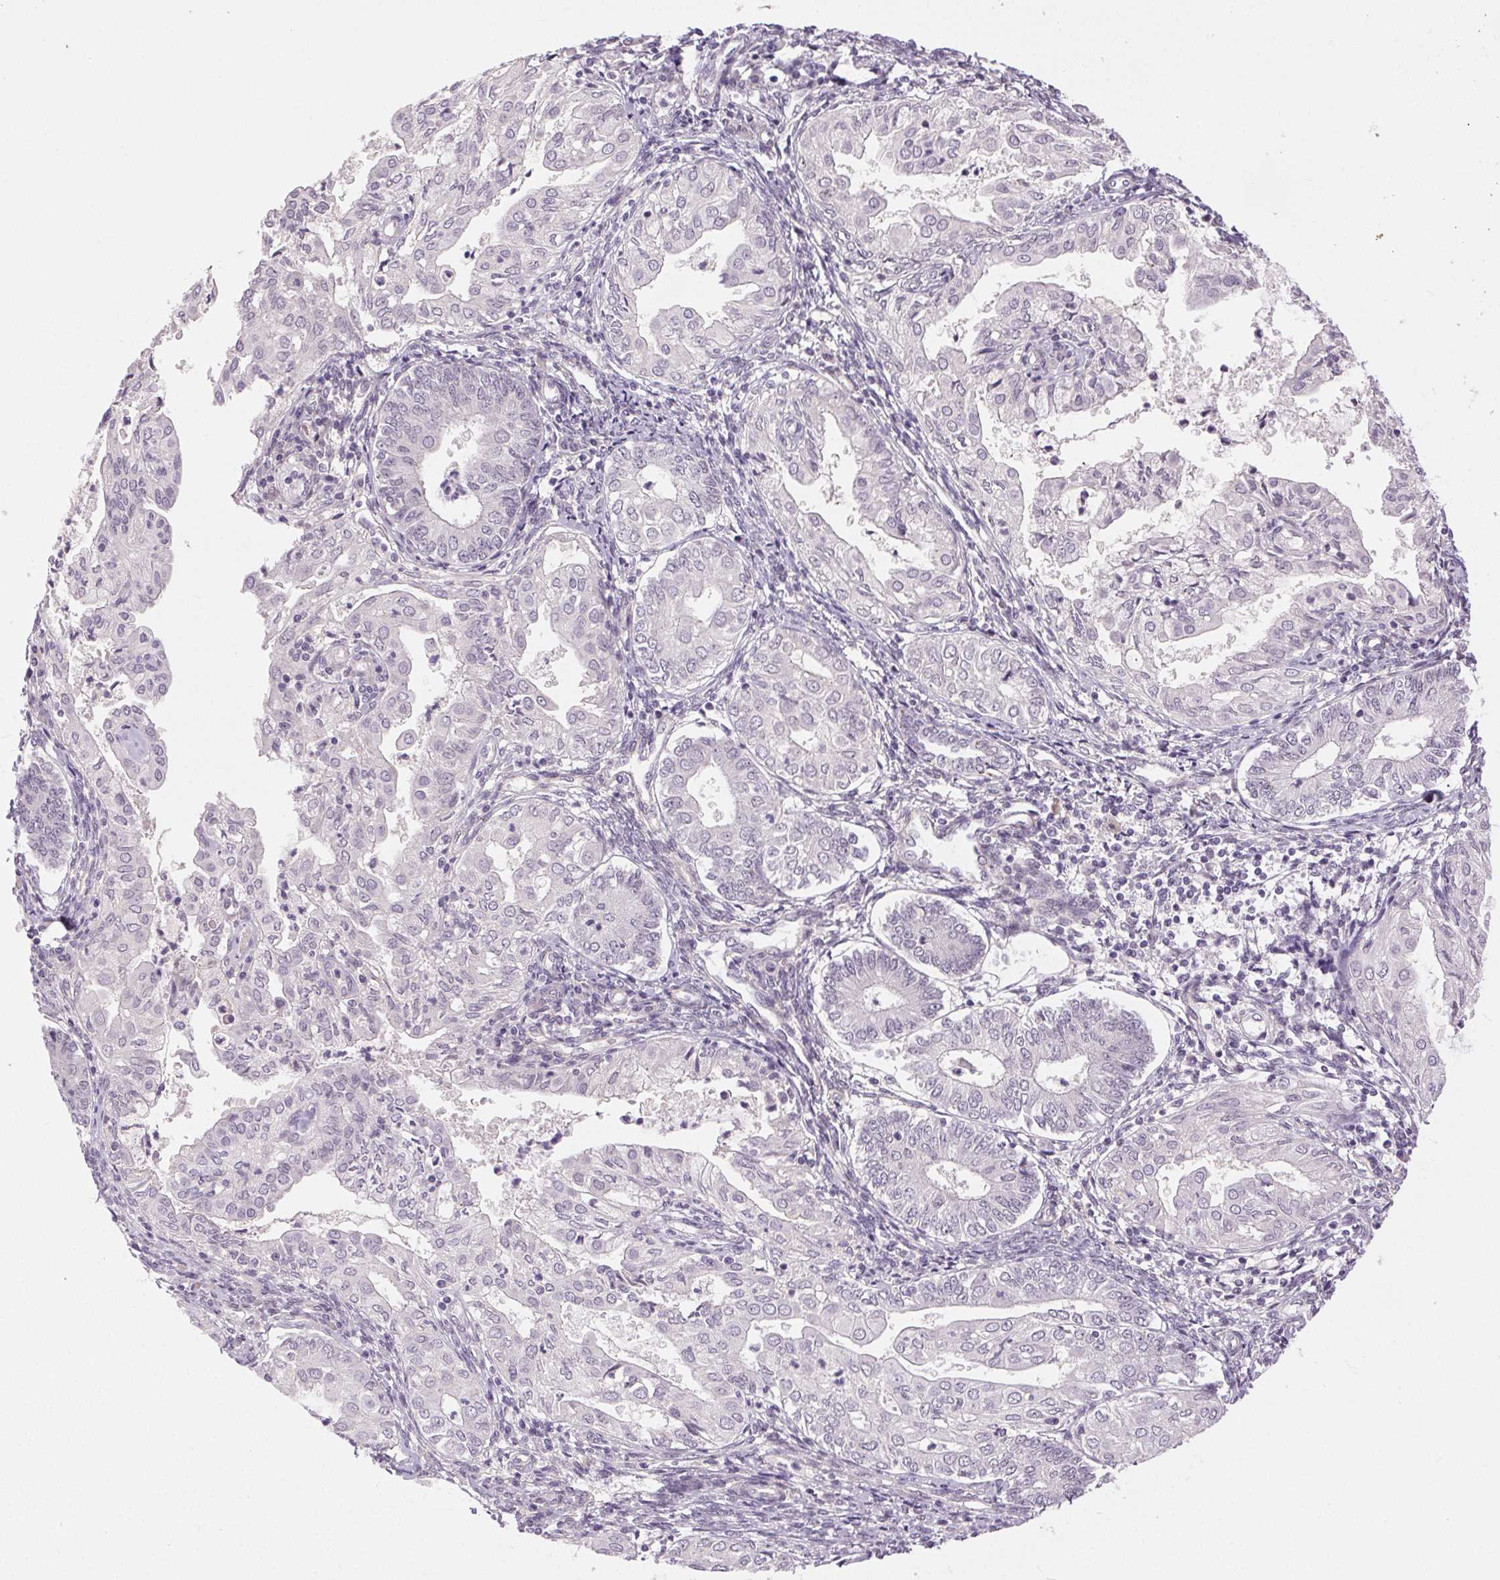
{"staining": {"intensity": "negative", "quantity": "none", "location": "none"}, "tissue": "endometrial cancer", "cell_type": "Tumor cells", "image_type": "cancer", "snomed": [{"axis": "morphology", "description": "Adenocarcinoma, NOS"}, {"axis": "topography", "description": "Endometrium"}], "caption": "Image shows no protein staining in tumor cells of endometrial cancer tissue.", "gene": "FAM168A", "patient": {"sex": "female", "age": 68}}